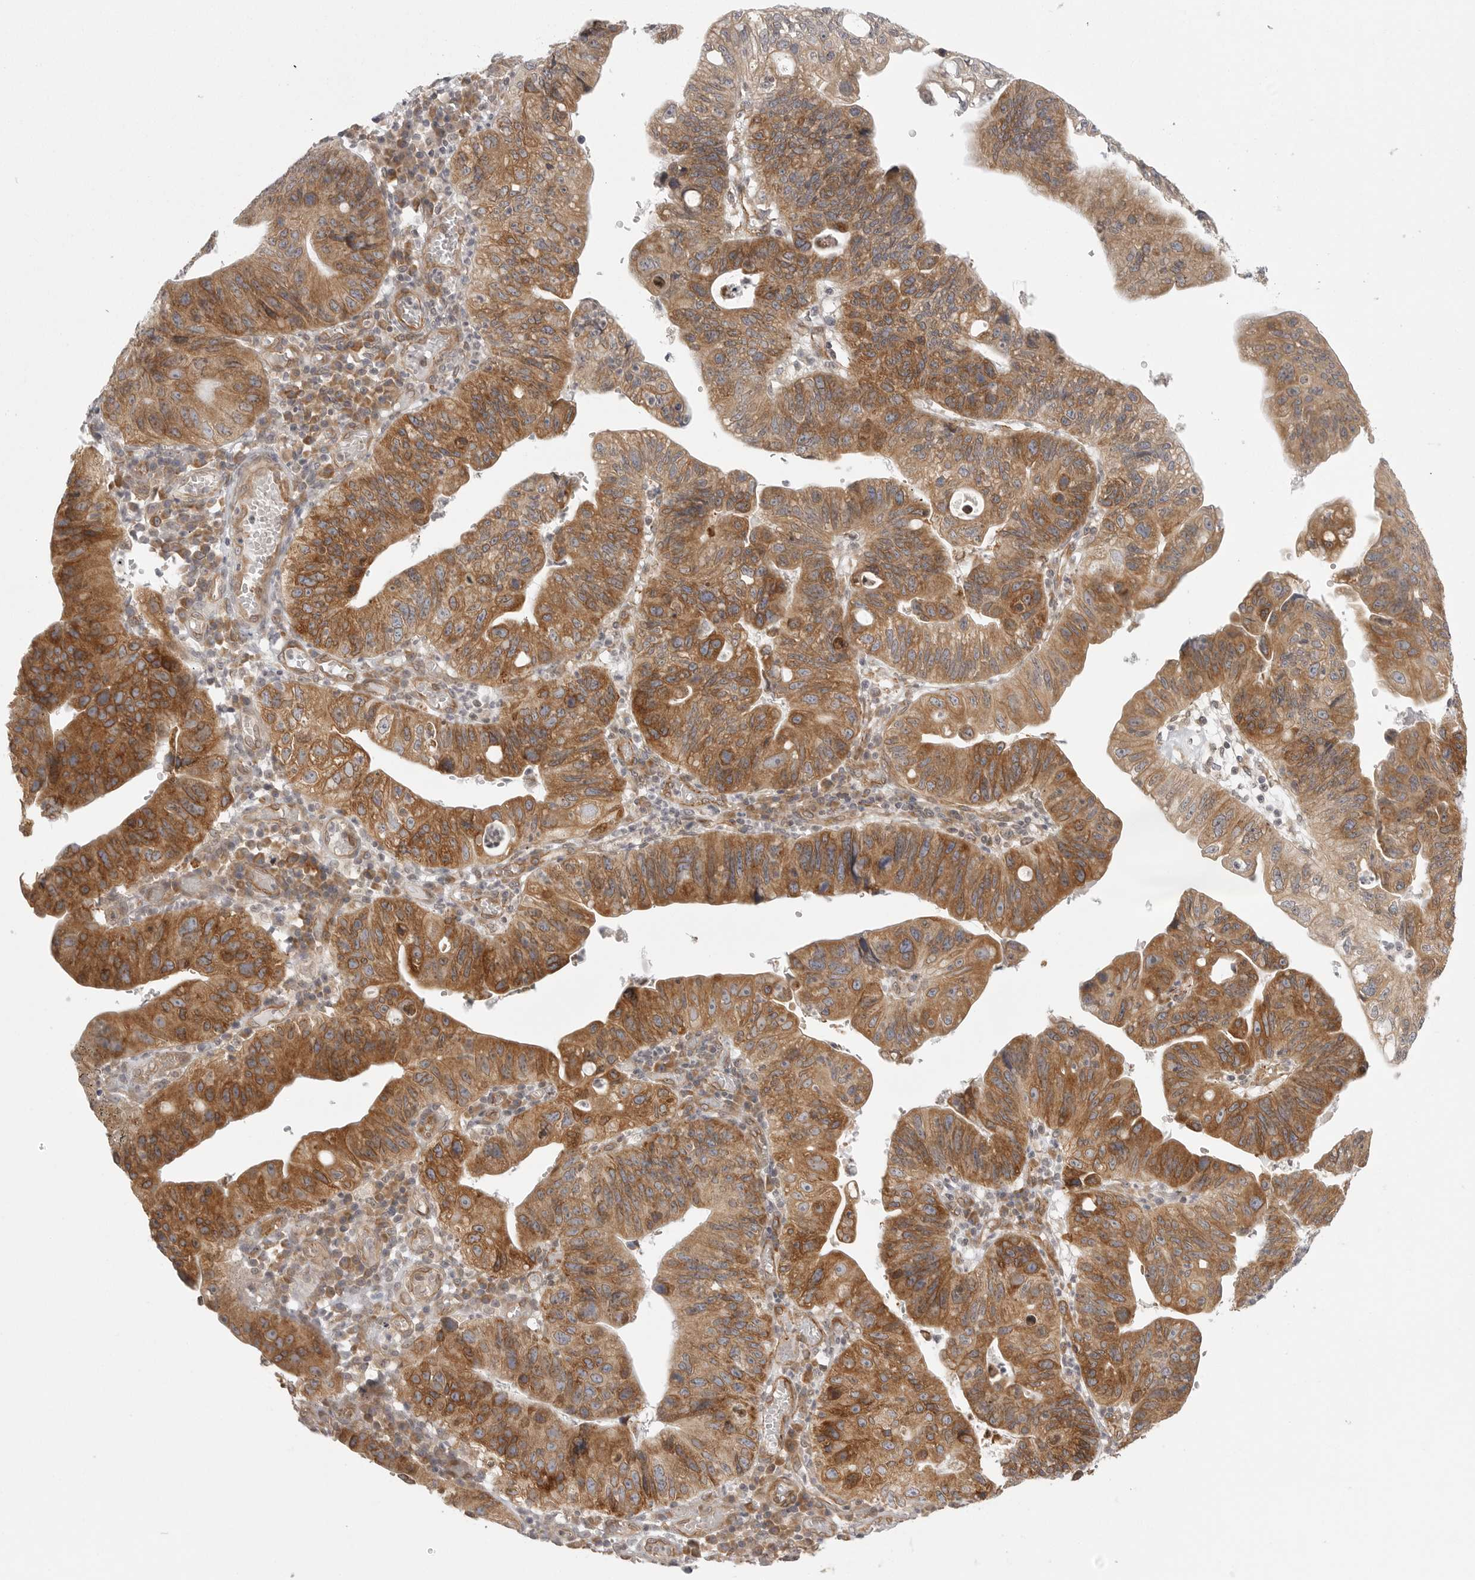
{"staining": {"intensity": "moderate", "quantity": ">75%", "location": "cytoplasmic/membranous"}, "tissue": "stomach cancer", "cell_type": "Tumor cells", "image_type": "cancer", "snomed": [{"axis": "morphology", "description": "Adenocarcinoma, NOS"}, {"axis": "topography", "description": "Stomach"}], "caption": "IHC (DAB) staining of human stomach cancer (adenocarcinoma) demonstrates moderate cytoplasmic/membranous protein staining in approximately >75% of tumor cells.", "gene": "CERS2", "patient": {"sex": "male", "age": 59}}